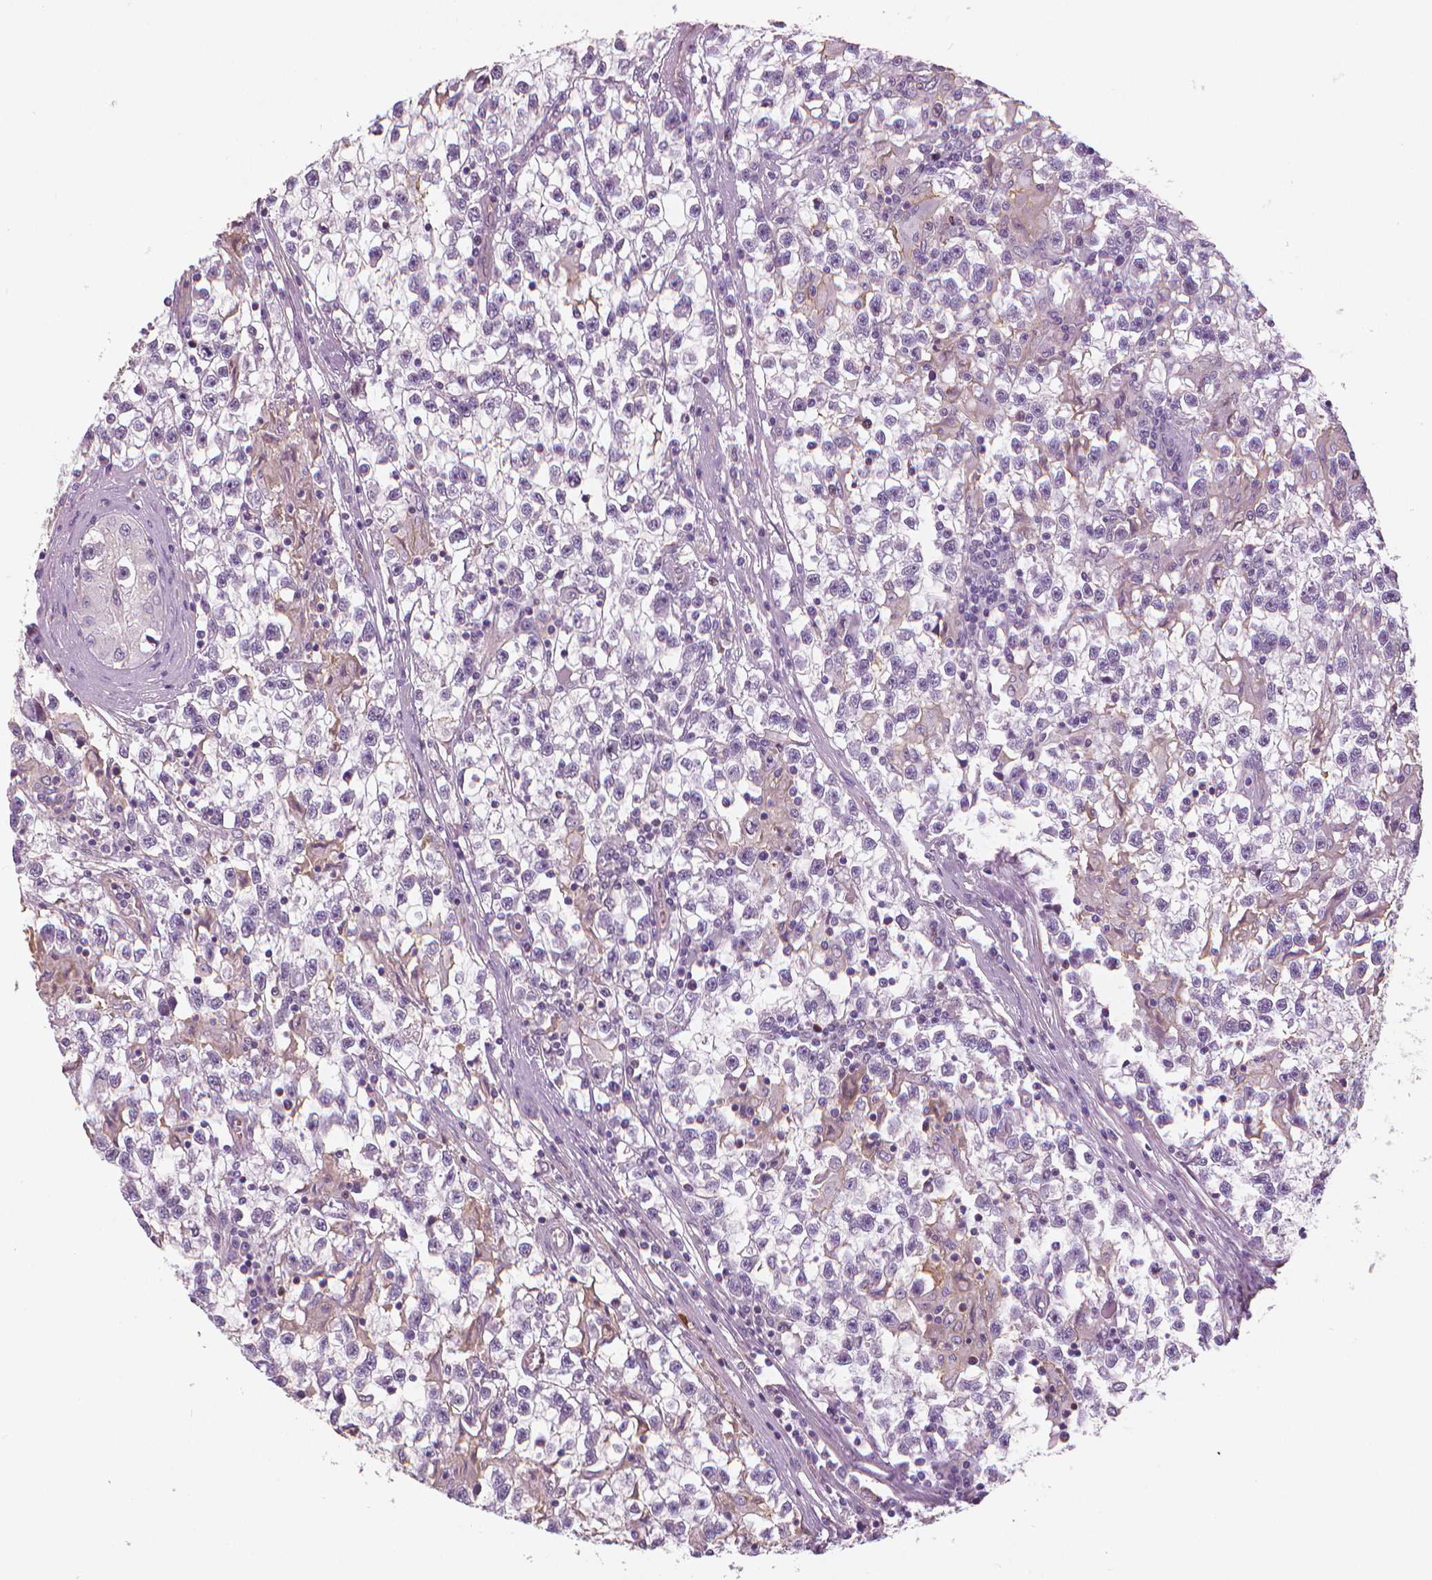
{"staining": {"intensity": "negative", "quantity": "none", "location": "none"}, "tissue": "testis cancer", "cell_type": "Tumor cells", "image_type": "cancer", "snomed": [{"axis": "morphology", "description": "Seminoma, NOS"}, {"axis": "topography", "description": "Testis"}], "caption": "High power microscopy photomicrograph of an immunohistochemistry image of testis cancer, revealing no significant staining in tumor cells. The staining is performed using DAB brown chromogen with nuclei counter-stained in using hematoxylin.", "gene": "MKI67", "patient": {"sex": "male", "age": 31}}